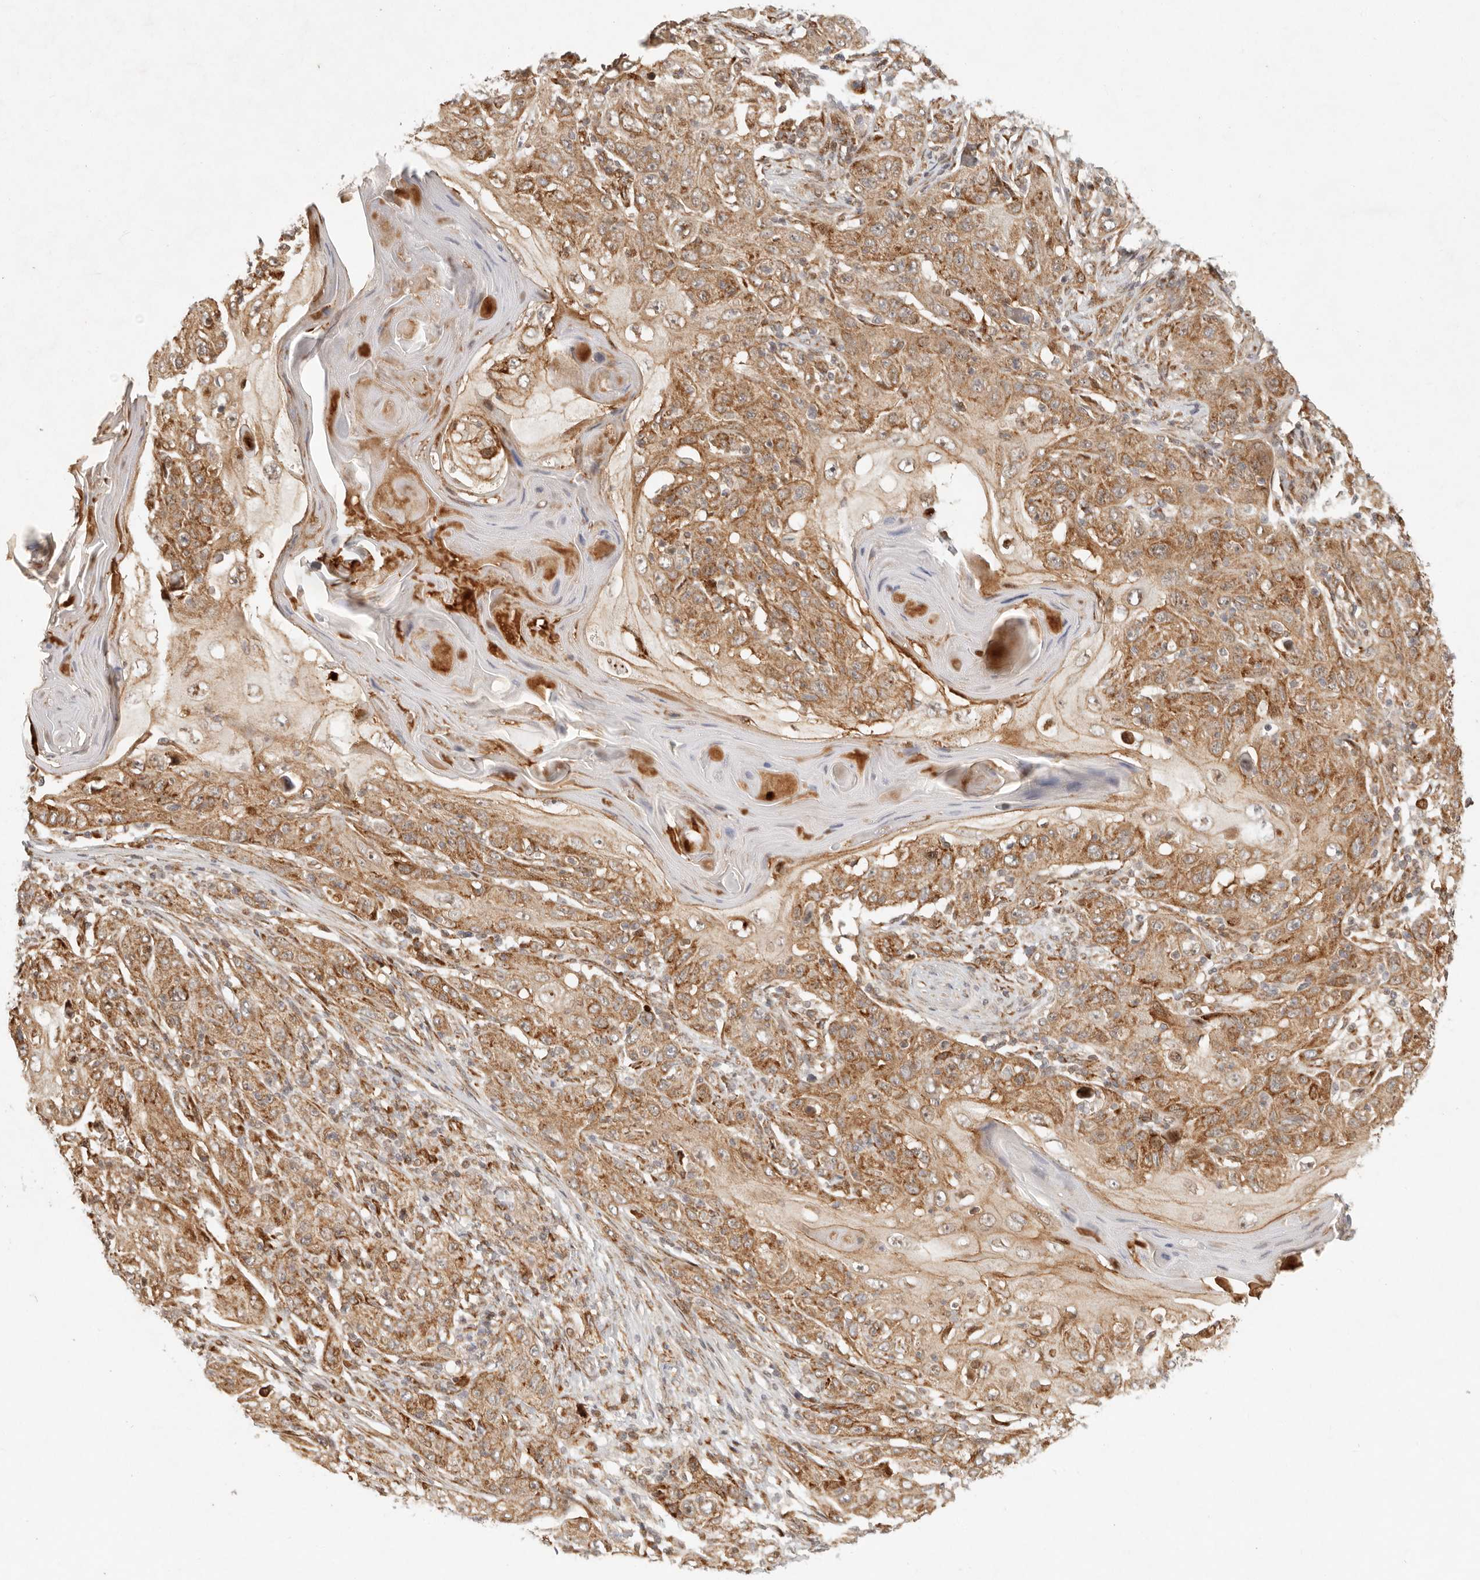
{"staining": {"intensity": "moderate", "quantity": ">75%", "location": "cytoplasmic/membranous"}, "tissue": "skin cancer", "cell_type": "Tumor cells", "image_type": "cancer", "snomed": [{"axis": "morphology", "description": "Squamous cell carcinoma, NOS"}, {"axis": "topography", "description": "Skin"}], "caption": "DAB immunohistochemical staining of skin squamous cell carcinoma reveals moderate cytoplasmic/membranous protein expression in about >75% of tumor cells.", "gene": "KLHL38", "patient": {"sex": "female", "age": 88}}